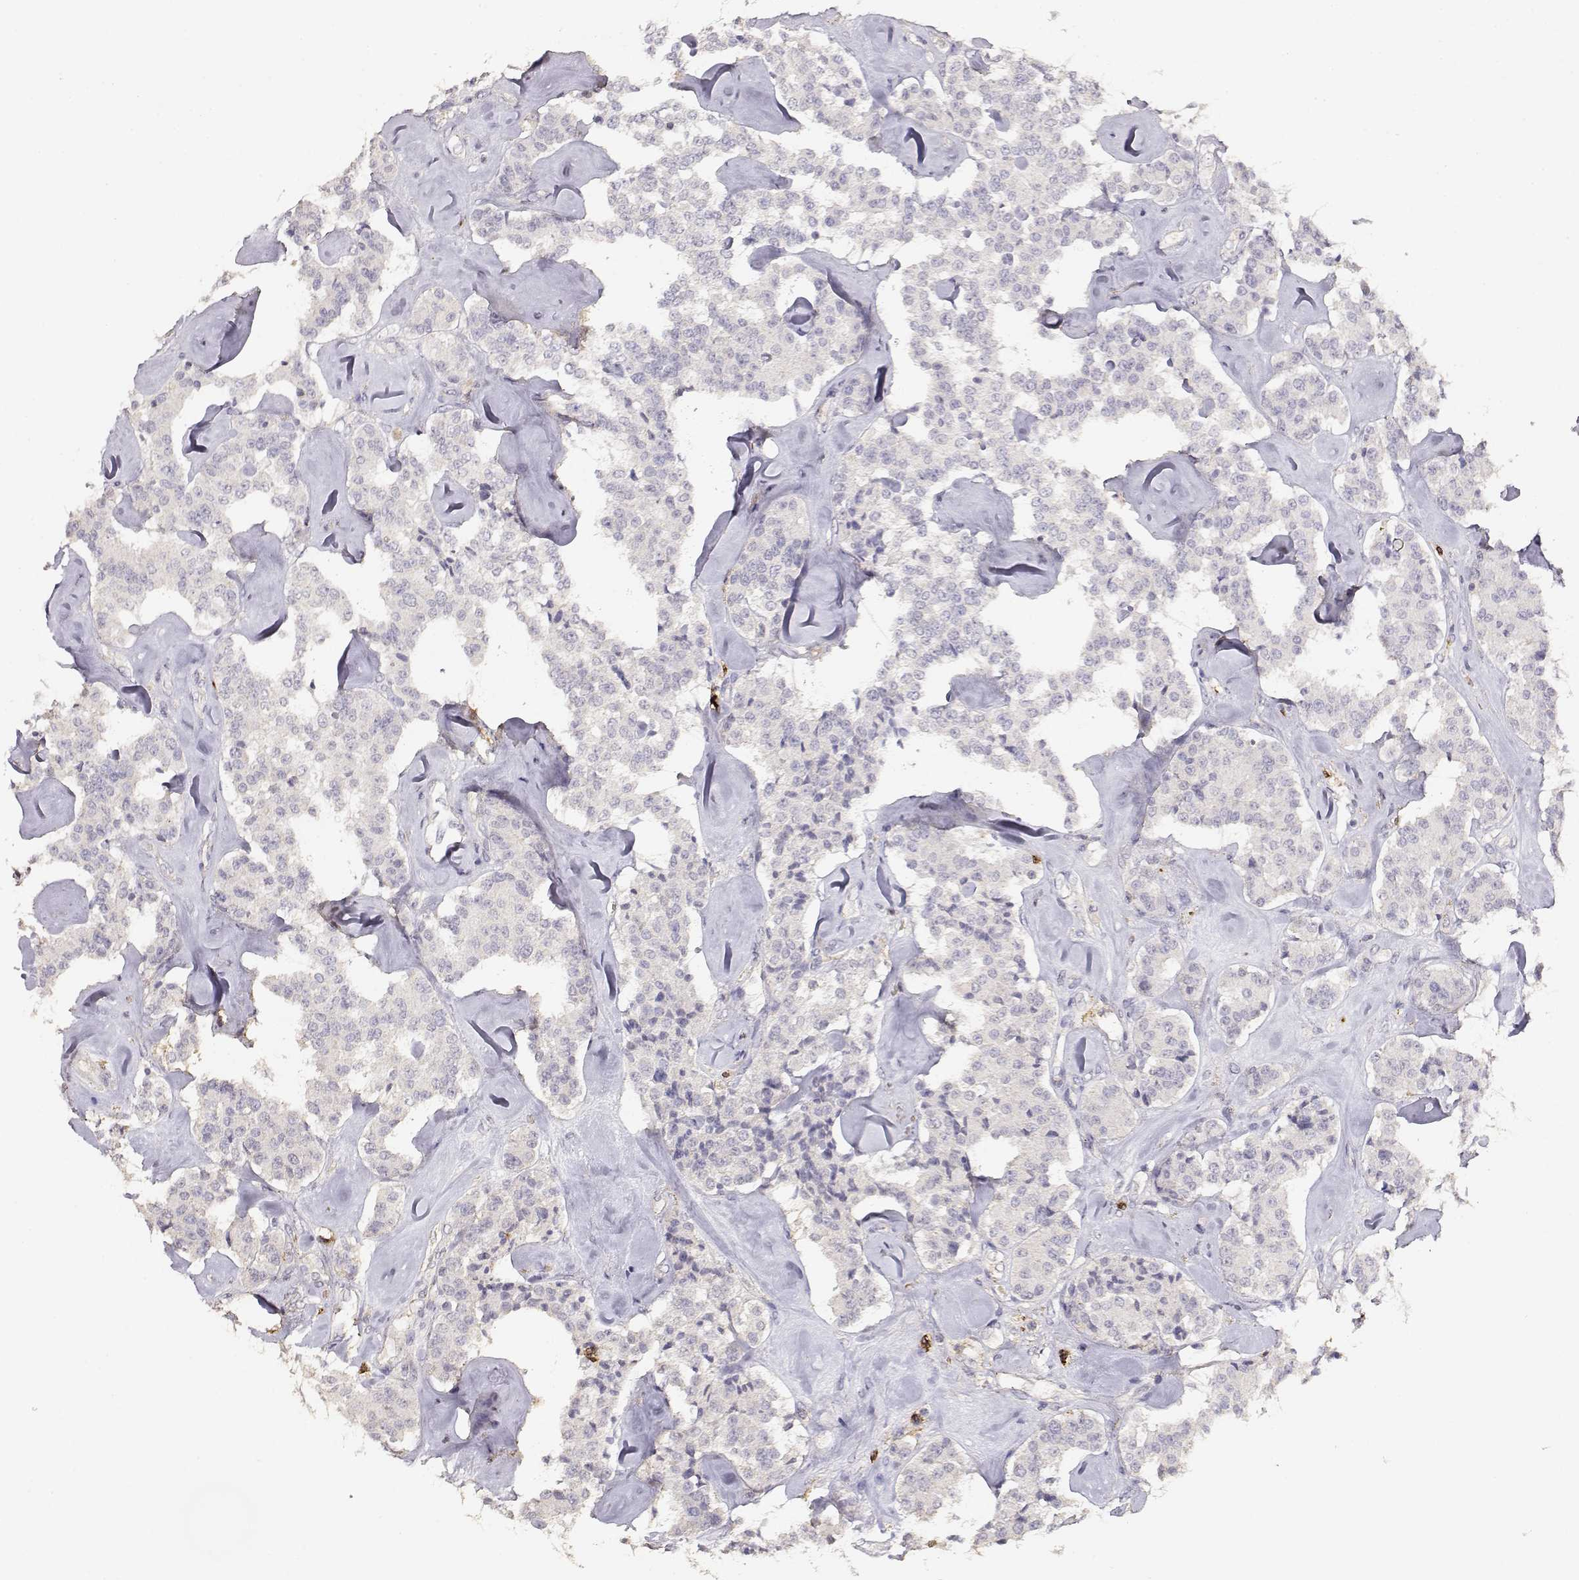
{"staining": {"intensity": "negative", "quantity": "none", "location": "none"}, "tissue": "carcinoid", "cell_type": "Tumor cells", "image_type": "cancer", "snomed": [{"axis": "morphology", "description": "Carcinoid, malignant, NOS"}, {"axis": "topography", "description": "Pancreas"}], "caption": "Human malignant carcinoid stained for a protein using IHC demonstrates no positivity in tumor cells.", "gene": "TNFRSF10C", "patient": {"sex": "male", "age": 41}}